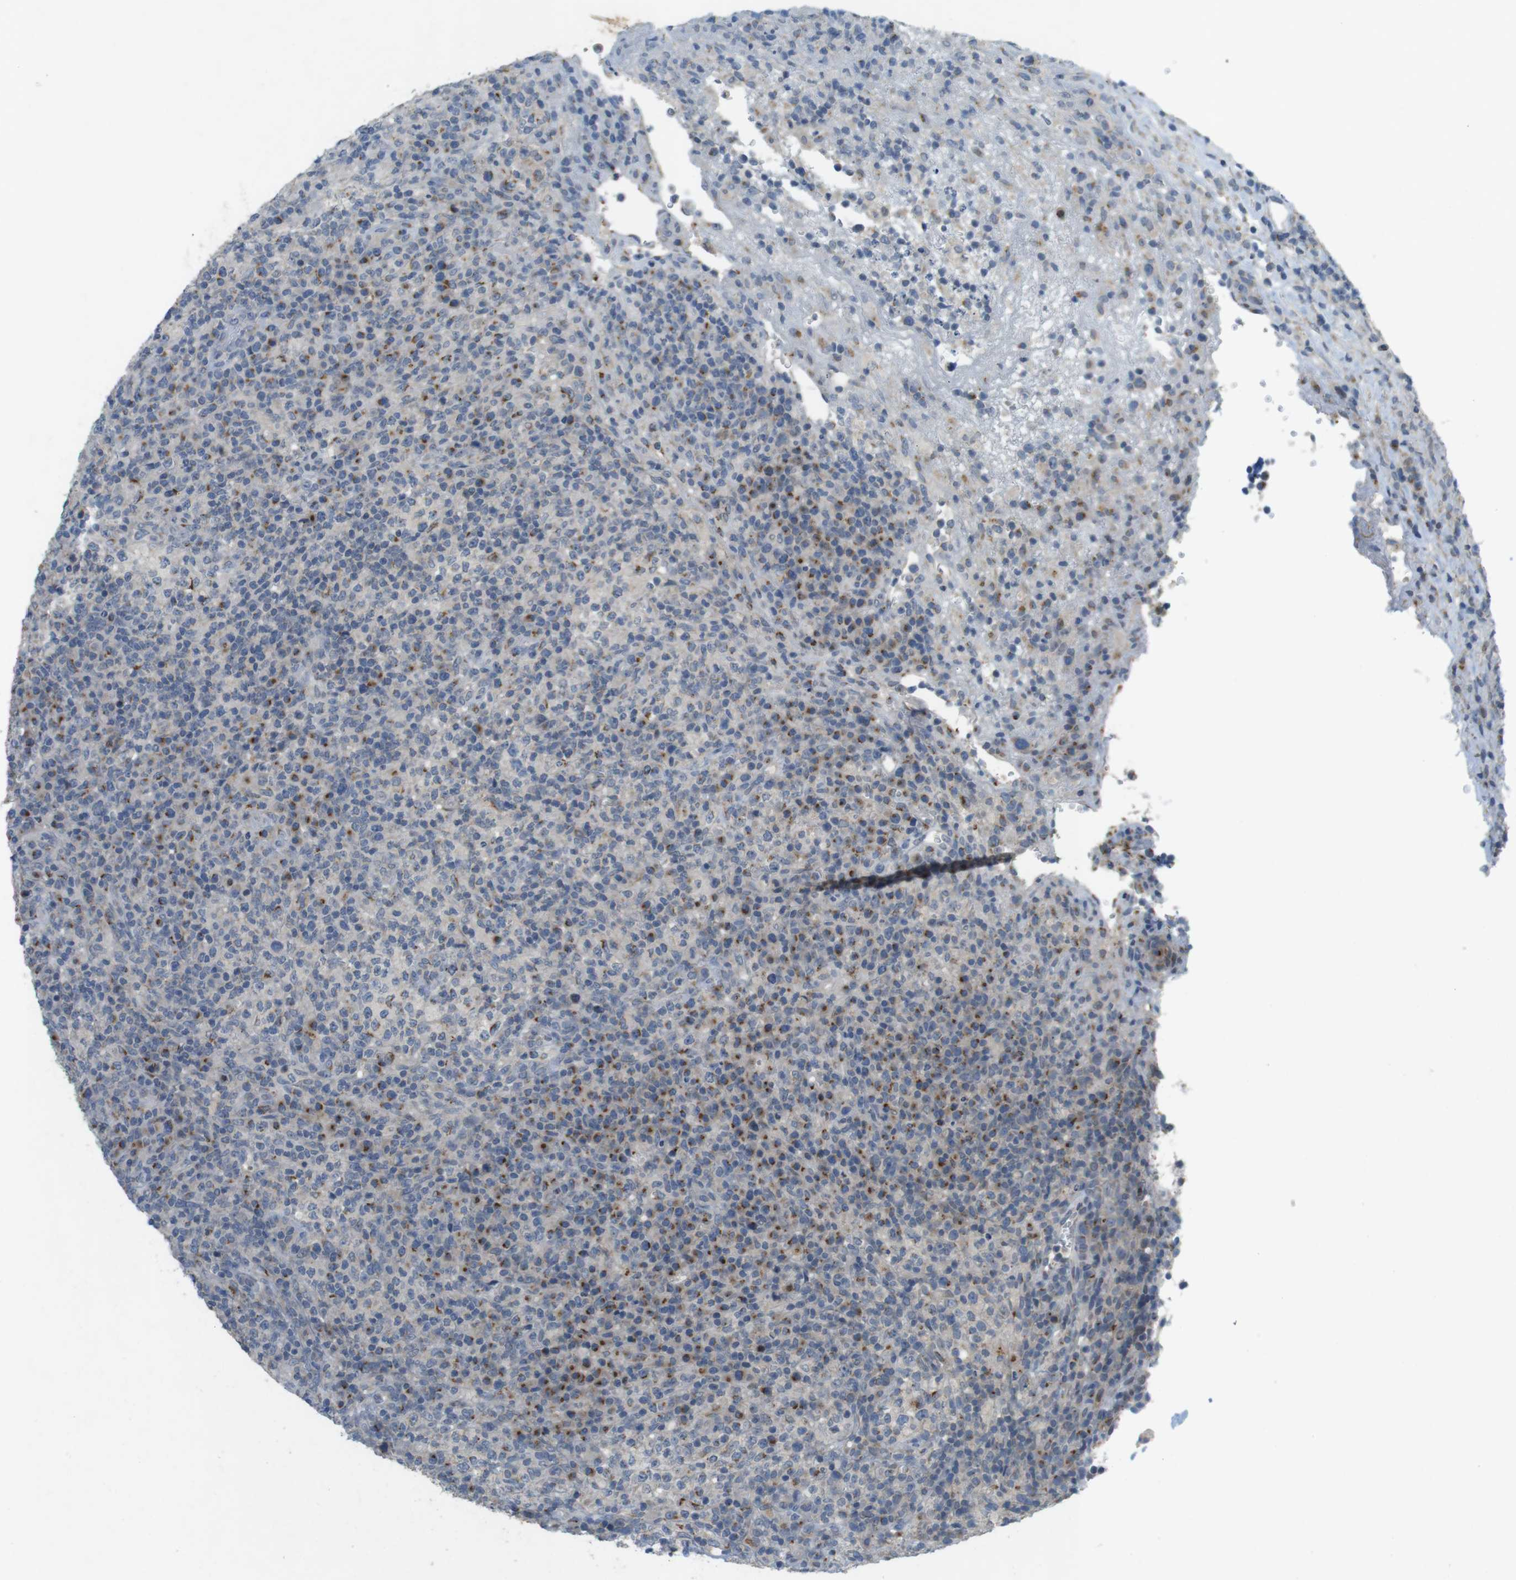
{"staining": {"intensity": "moderate", "quantity": "25%-75%", "location": "cytoplasmic/membranous"}, "tissue": "lymphoma", "cell_type": "Tumor cells", "image_type": "cancer", "snomed": [{"axis": "morphology", "description": "Malignant lymphoma, non-Hodgkin's type, High grade"}, {"axis": "topography", "description": "Lymph node"}], "caption": "Brown immunohistochemical staining in human high-grade malignant lymphoma, non-Hodgkin's type exhibits moderate cytoplasmic/membranous positivity in approximately 25%-75% of tumor cells. (Stains: DAB (3,3'-diaminobenzidine) in brown, nuclei in blue, Microscopy: brightfield microscopy at high magnification).", "gene": "YIPF3", "patient": {"sex": "female", "age": 76}}